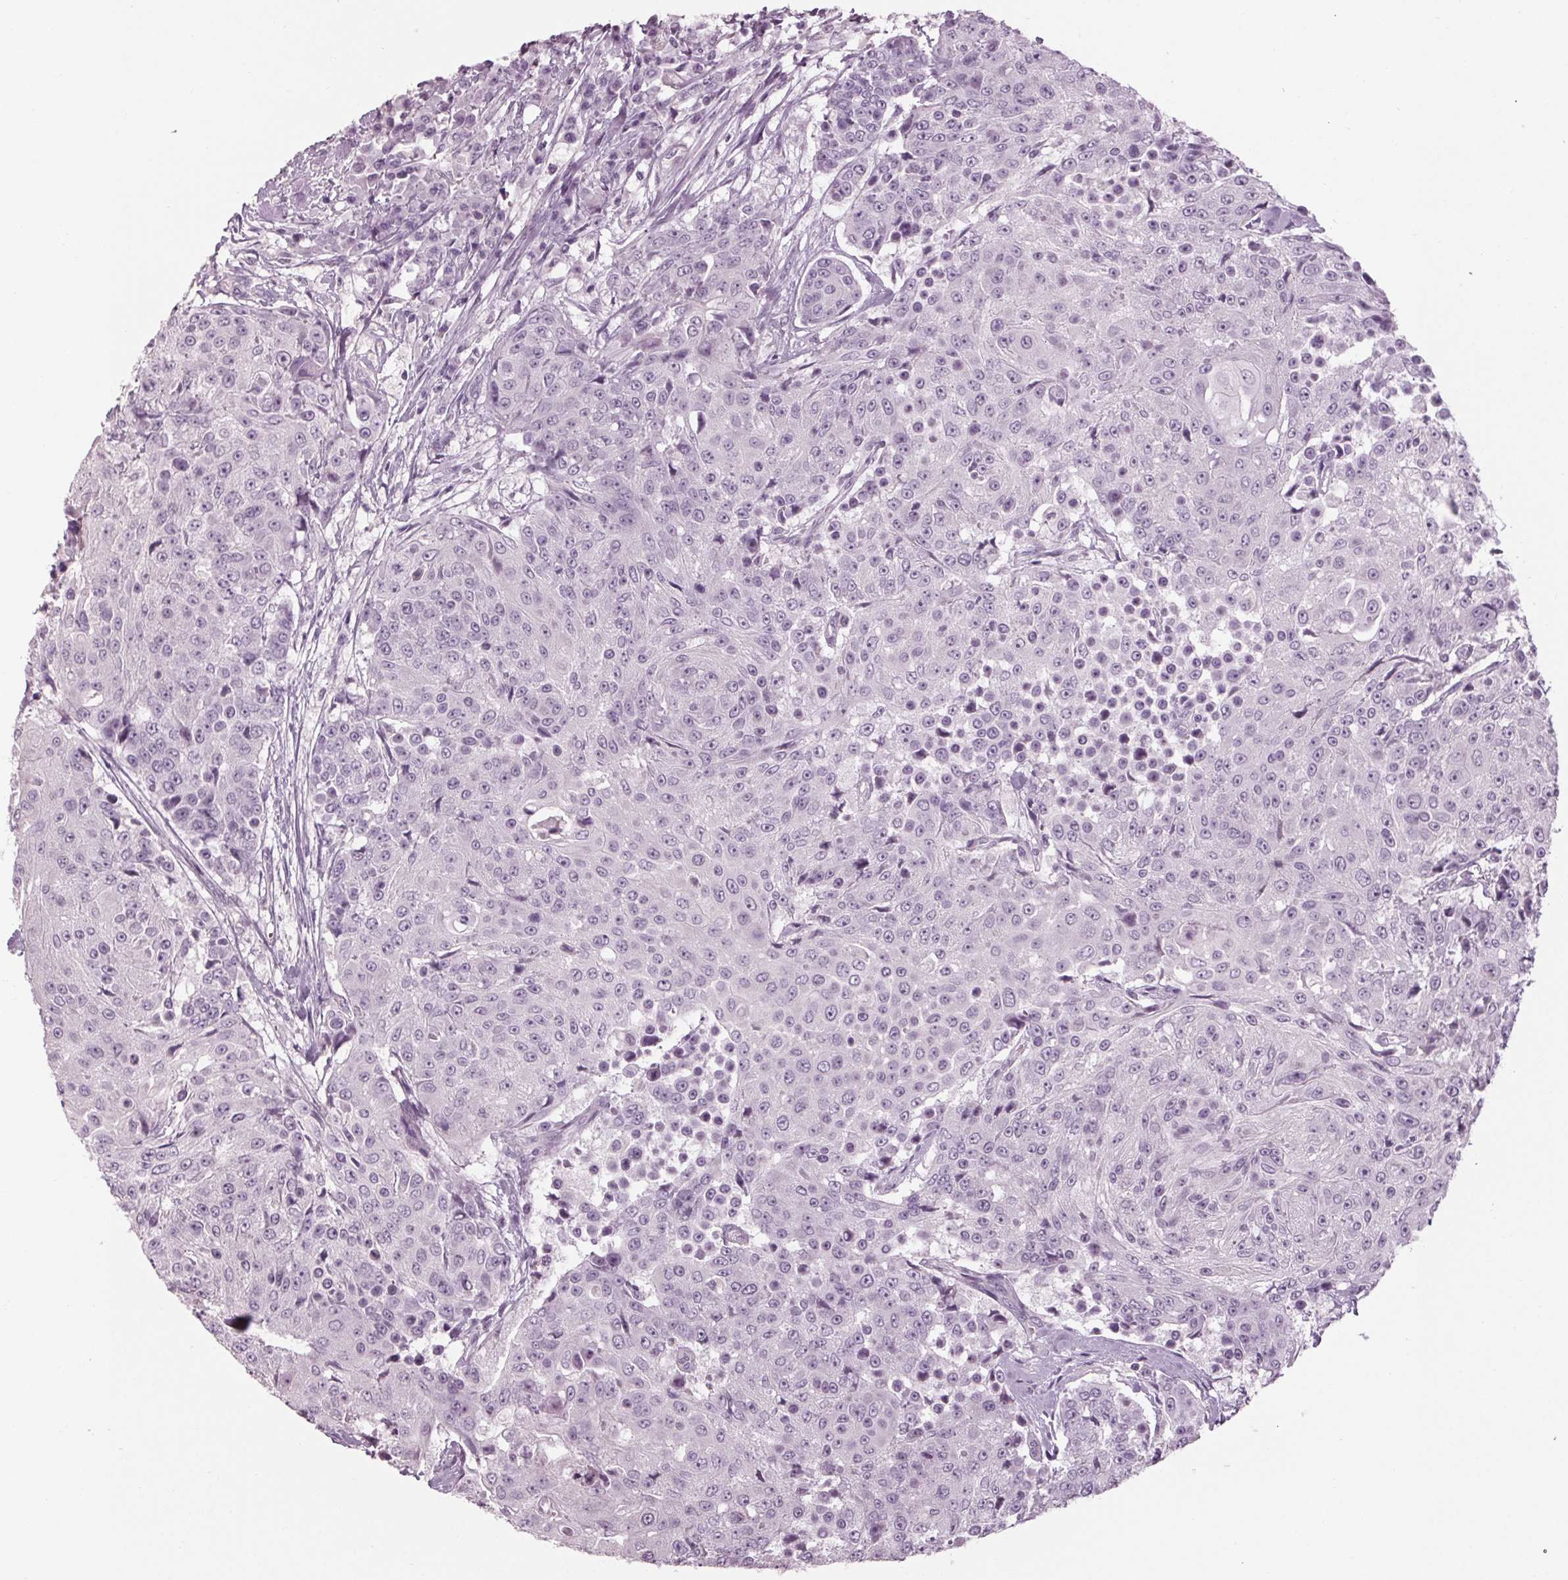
{"staining": {"intensity": "negative", "quantity": "none", "location": "none"}, "tissue": "urothelial cancer", "cell_type": "Tumor cells", "image_type": "cancer", "snomed": [{"axis": "morphology", "description": "Urothelial carcinoma, High grade"}, {"axis": "topography", "description": "Urinary bladder"}], "caption": "Immunohistochemistry (IHC) histopathology image of neoplastic tissue: human urothelial cancer stained with DAB (3,3'-diaminobenzidine) demonstrates no significant protein expression in tumor cells.", "gene": "TNNC2", "patient": {"sex": "female", "age": 63}}